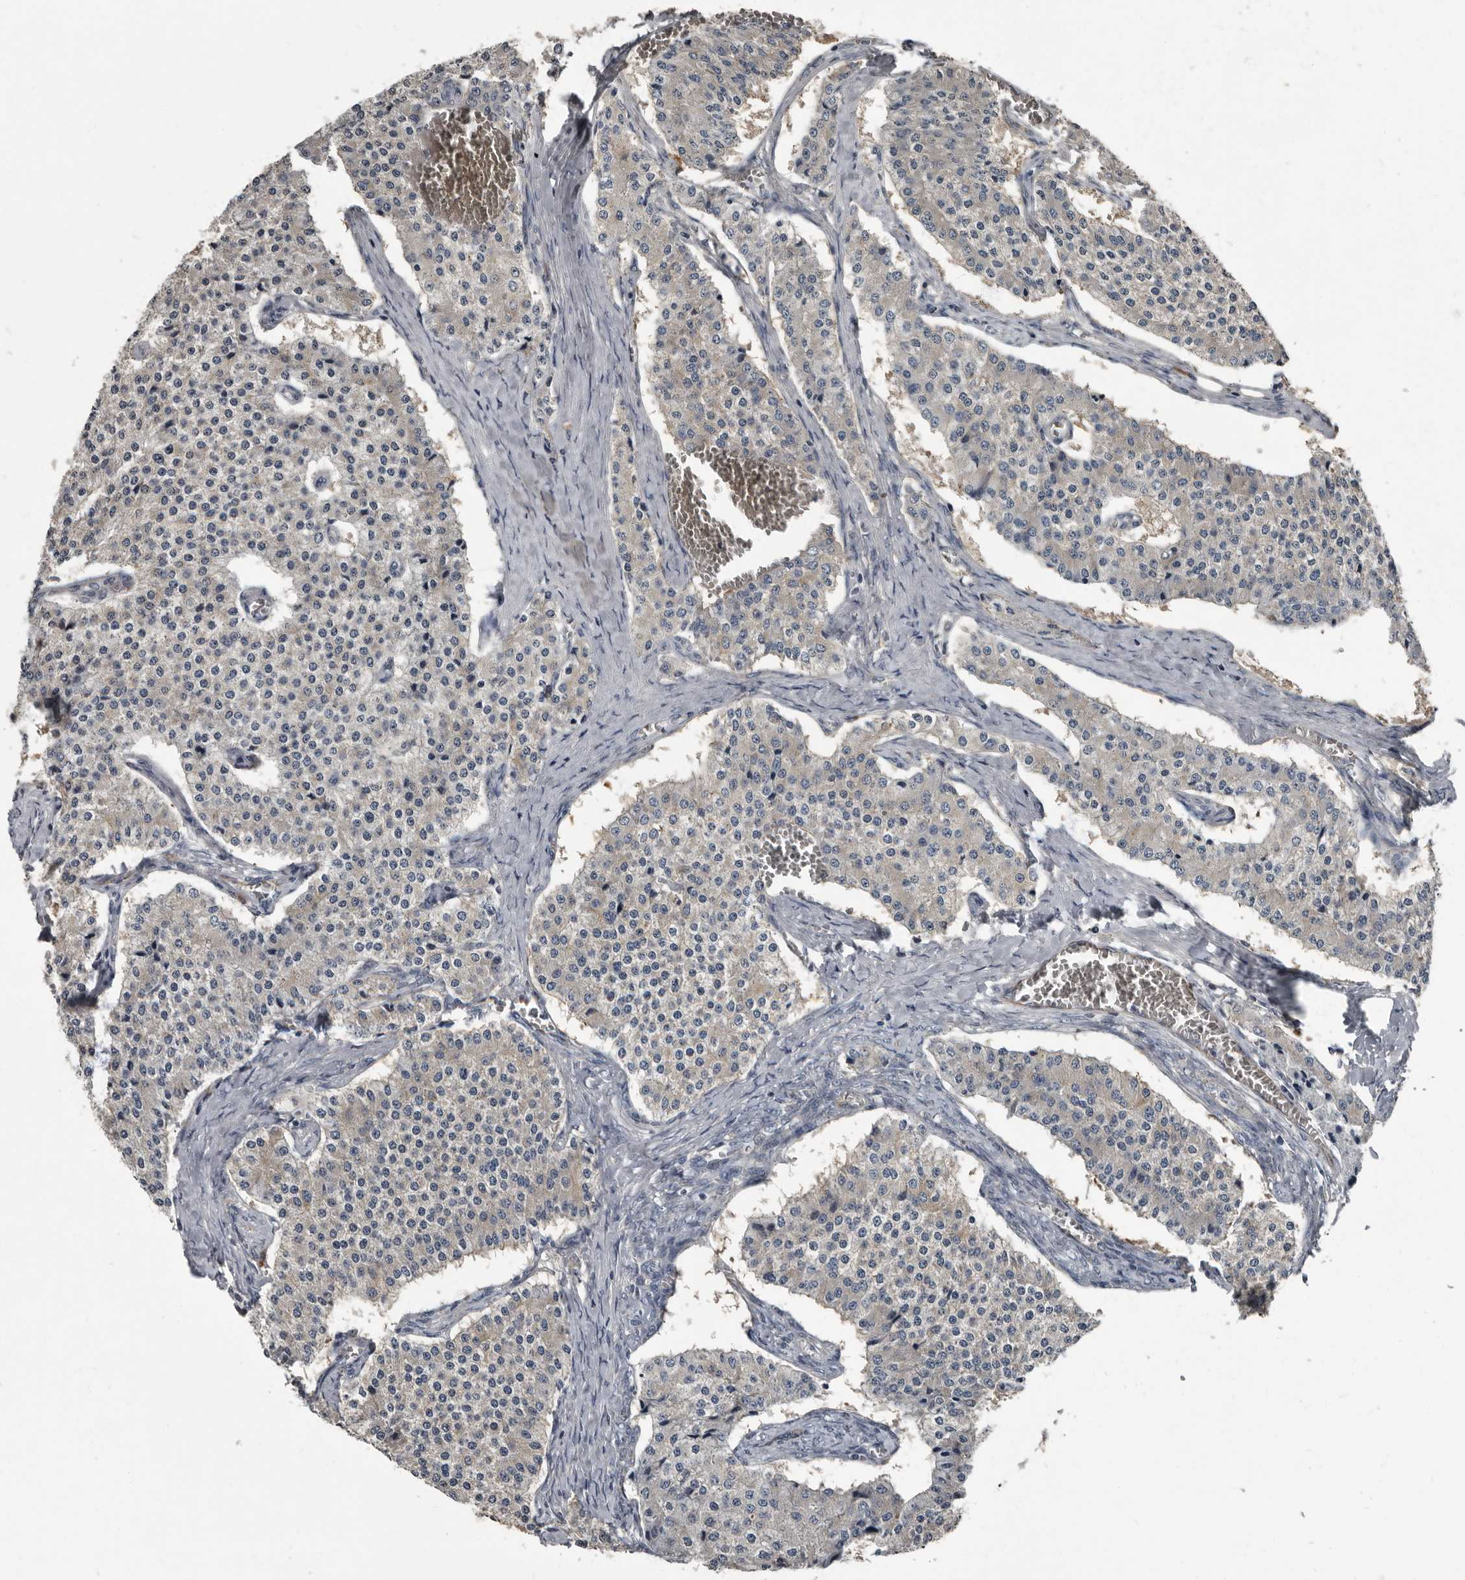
{"staining": {"intensity": "weak", "quantity": "<25%", "location": "cytoplasmic/membranous"}, "tissue": "carcinoid", "cell_type": "Tumor cells", "image_type": "cancer", "snomed": [{"axis": "morphology", "description": "Carcinoid, malignant, NOS"}, {"axis": "topography", "description": "Colon"}], "caption": "High magnification brightfield microscopy of carcinoid stained with DAB (3,3'-diaminobenzidine) (brown) and counterstained with hematoxylin (blue): tumor cells show no significant staining.", "gene": "TPD52L1", "patient": {"sex": "female", "age": 52}}